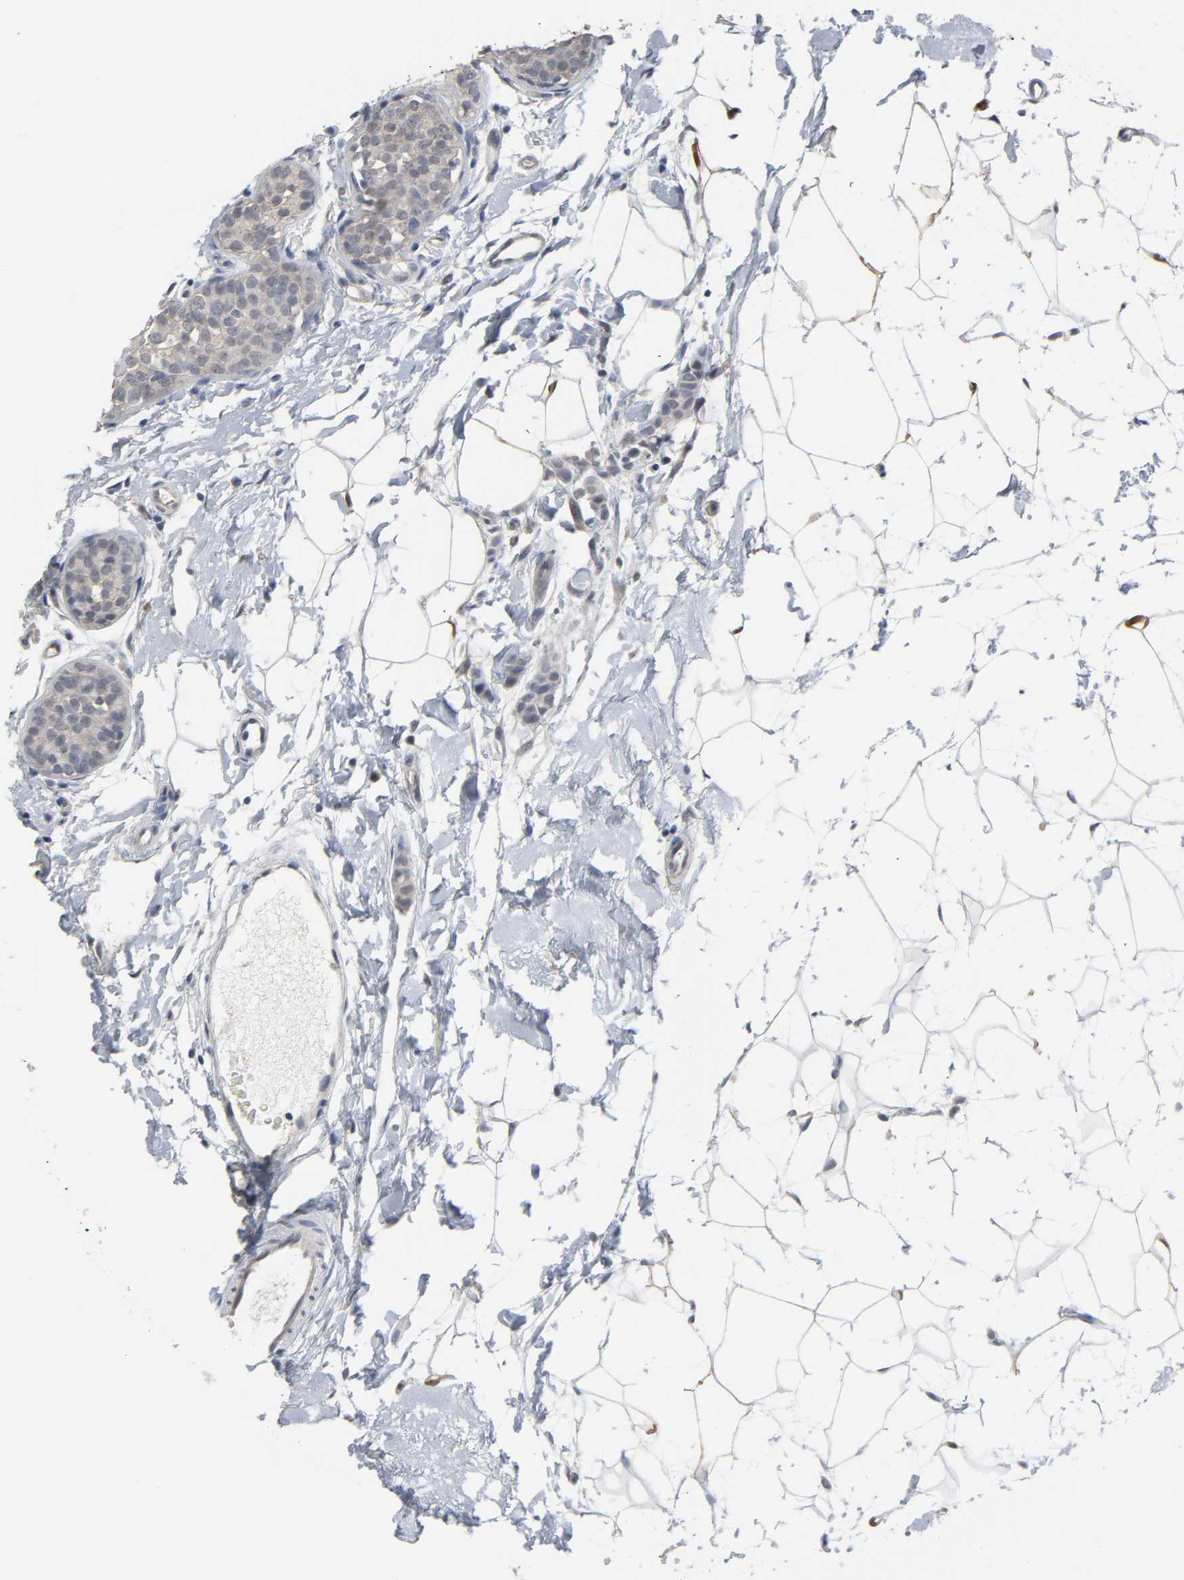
{"staining": {"intensity": "weak", "quantity": "25%-75%", "location": "cytoplasmic/membranous"}, "tissue": "breast cancer", "cell_type": "Tumor cells", "image_type": "cancer", "snomed": [{"axis": "morphology", "description": "Lobular carcinoma, in situ"}, {"axis": "morphology", "description": "Lobular carcinoma"}, {"axis": "topography", "description": "Breast"}], "caption": "Human breast cancer (lobular carcinoma) stained with a protein marker demonstrates weak staining in tumor cells.", "gene": "ACSS2", "patient": {"sex": "female", "age": 41}}